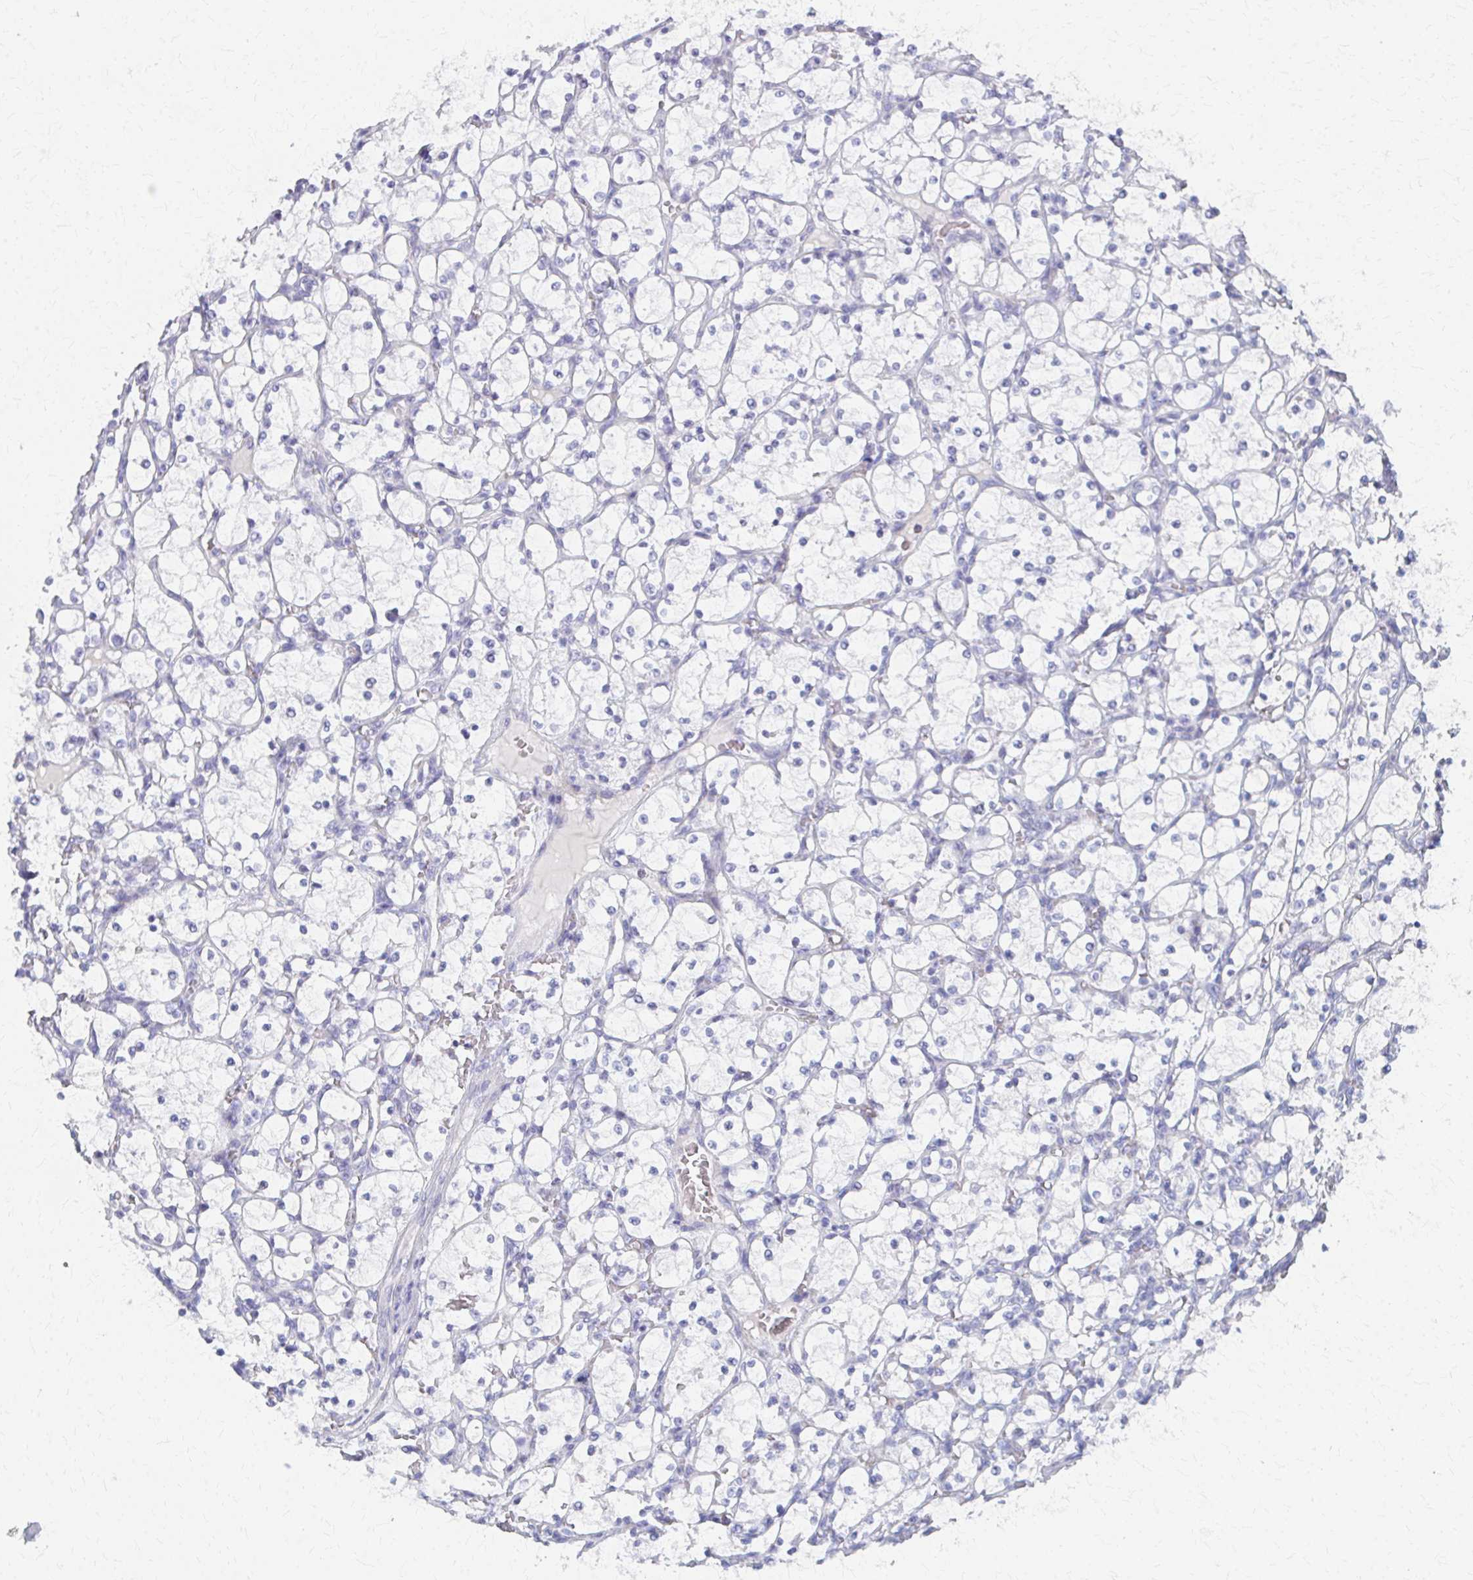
{"staining": {"intensity": "negative", "quantity": "none", "location": "none"}, "tissue": "renal cancer", "cell_type": "Tumor cells", "image_type": "cancer", "snomed": [{"axis": "morphology", "description": "Adenocarcinoma, NOS"}, {"axis": "topography", "description": "Kidney"}], "caption": "Immunohistochemistry histopathology image of neoplastic tissue: human adenocarcinoma (renal) stained with DAB displays no significant protein positivity in tumor cells.", "gene": "MS4A2", "patient": {"sex": "female", "age": 69}}